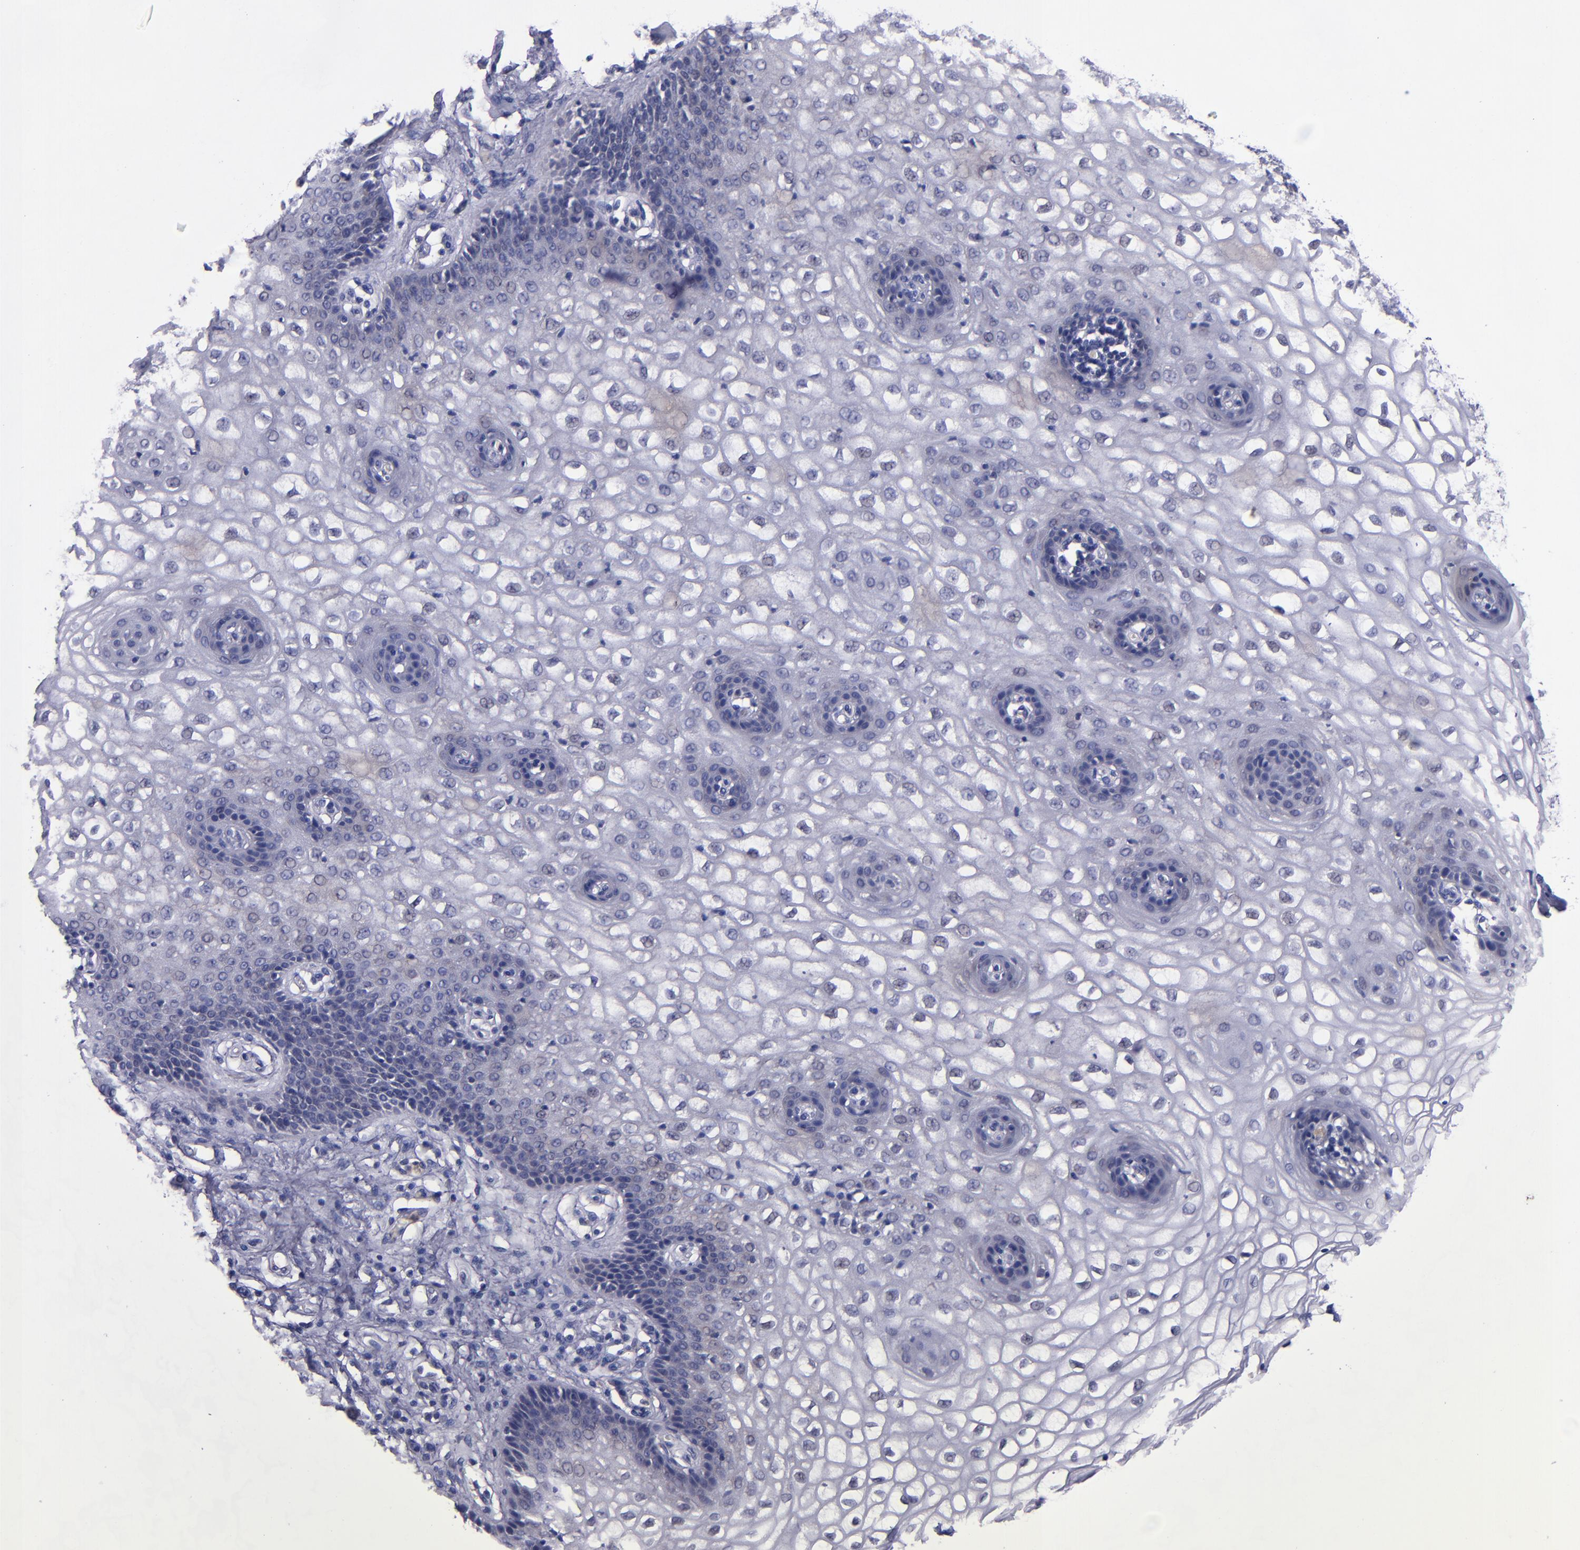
{"staining": {"intensity": "negative", "quantity": "none", "location": "none"}, "tissue": "vagina", "cell_type": "Squamous epithelial cells", "image_type": "normal", "snomed": [{"axis": "morphology", "description": "Normal tissue, NOS"}, {"axis": "topography", "description": "Vagina"}], "caption": "Immunohistochemistry of benign vagina demonstrates no staining in squamous epithelial cells.", "gene": "RAB41", "patient": {"sex": "female", "age": 34}}